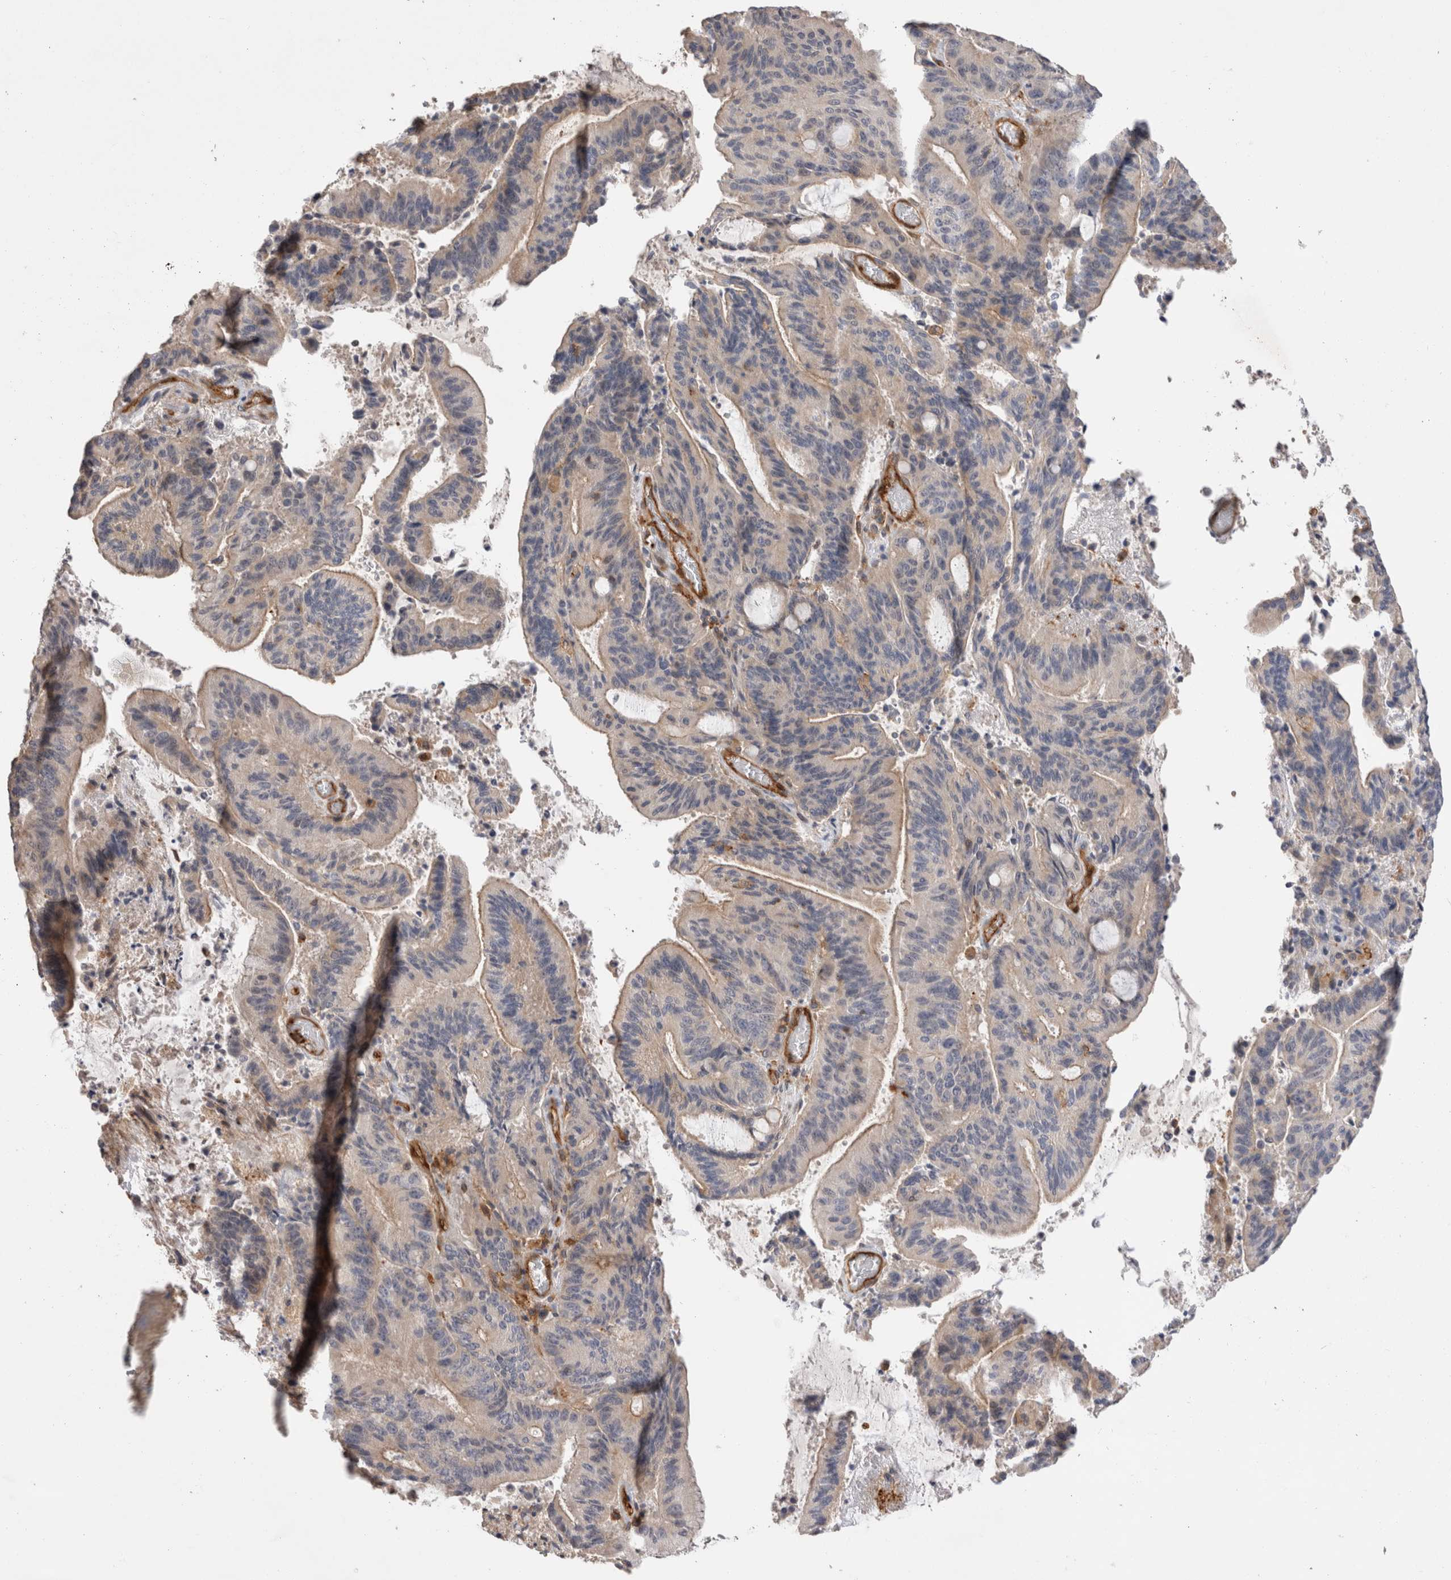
{"staining": {"intensity": "weak", "quantity": "25%-75%", "location": "cytoplasmic/membranous"}, "tissue": "liver cancer", "cell_type": "Tumor cells", "image_type": "cancer", "snomed": [{"axis": "morphology", "description": "Normal tissue, NOS"}, {"axis": "morphology", "description": "Cholangiocarcinoma"}, {"axis": "topography", "description": "Liver"}, {"axis": "topography", "description": "Peripheral nerve tissue"}], "caption": "Liver cholangiocarcinoma was stained to show a protein in brown. There is low levels of weak cytoplasmic/membranous staining in about 25%-75% of tumor cells.", "gene": "BNIP2", "patient": {"sex": "female", "age": 73}}